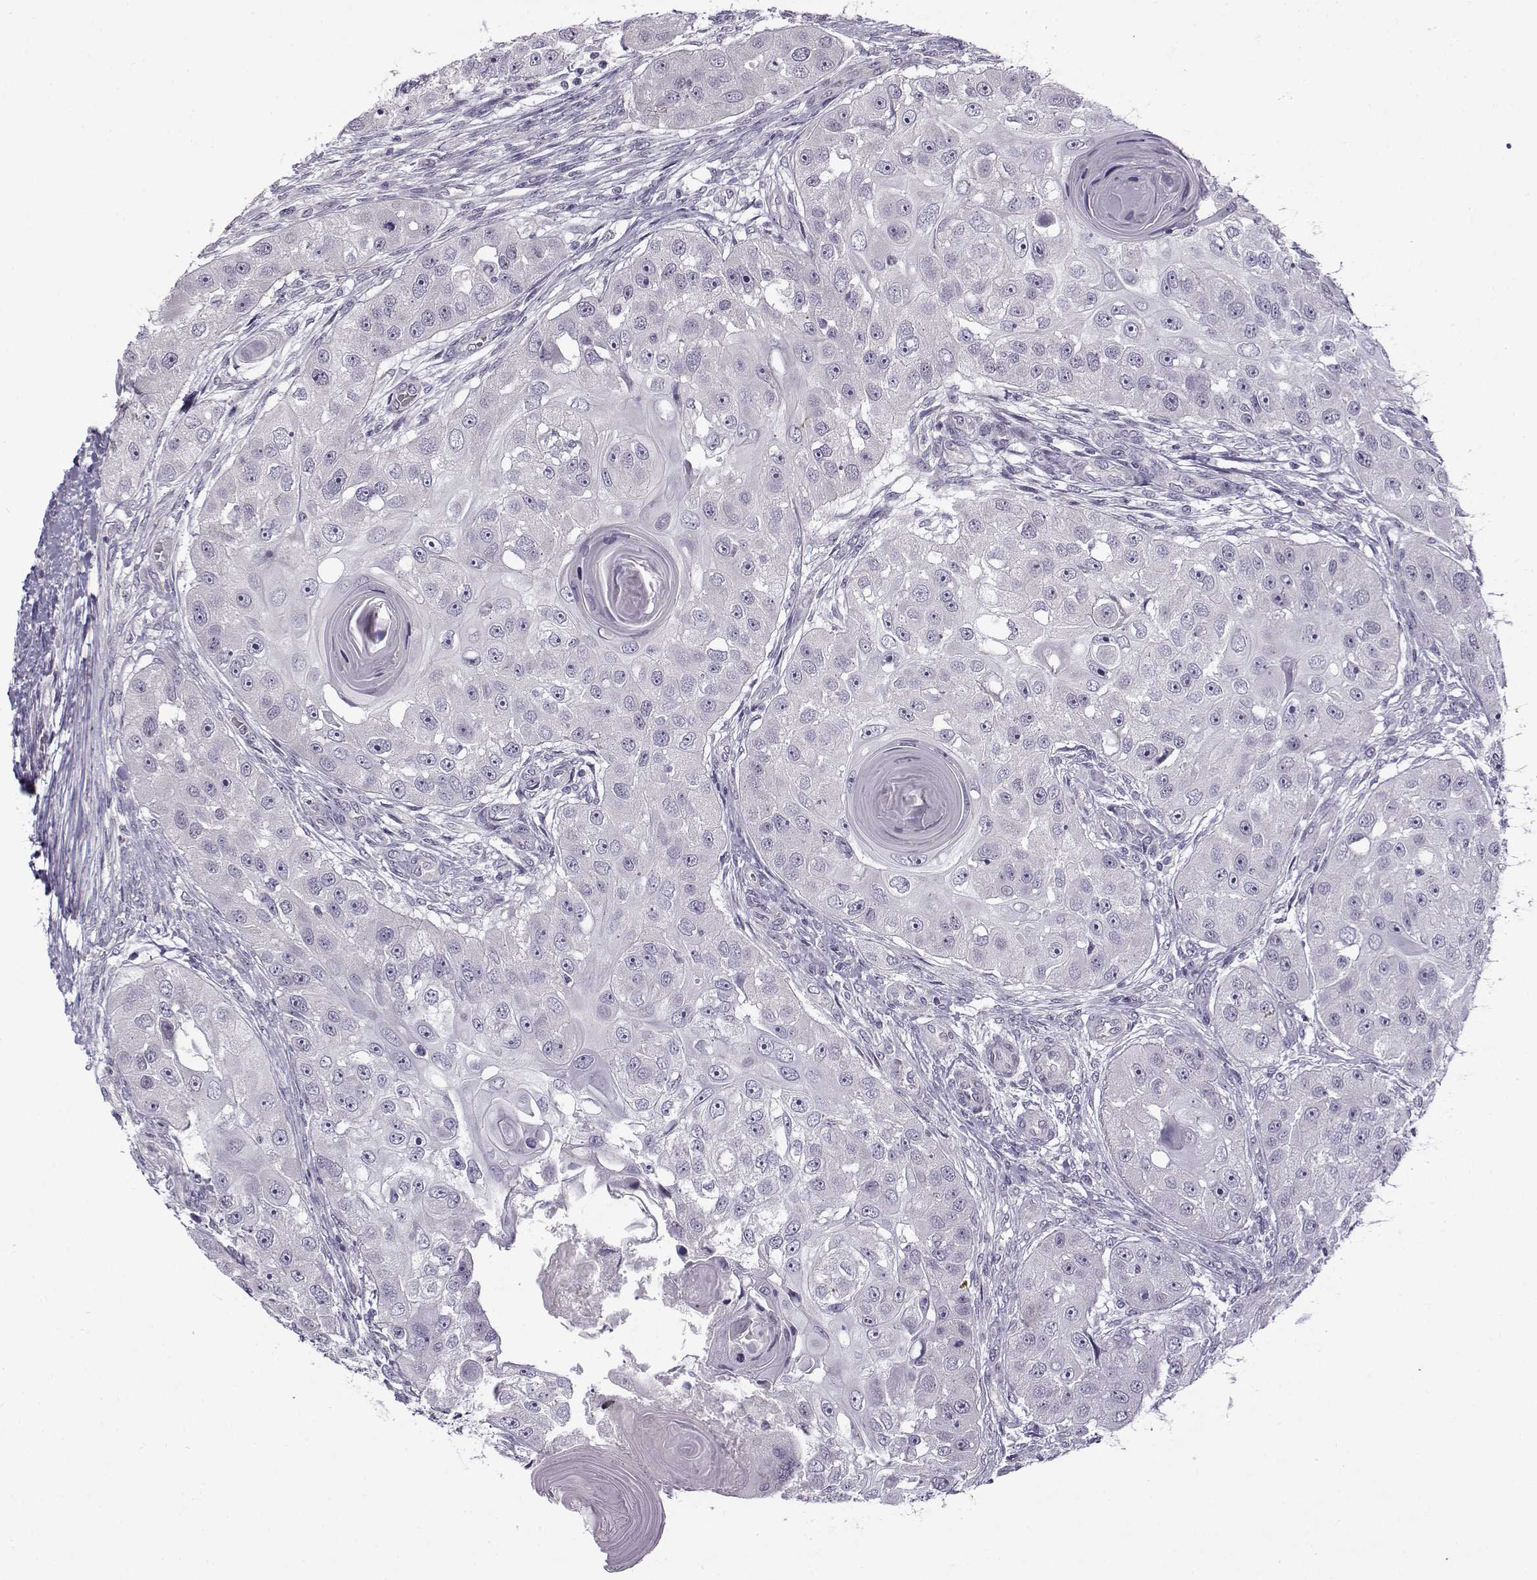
{"staining": {"intensity": "negative", "quantity": "none", "location": "none"}, "tissue": "head and neck cancer", "cell_type": "Tumor cells", "image_type": "cancer", "snomed": [{"axis": "morphology", "description": "Squamous cell carcinoma, NOS"}, {"axis": "topography", "description": "Head-Neck"}], "caption": "Histopathology image shows no significant protein expression in tumor cells of head and neck cancer.", "gene": "TEX55", "patient": {"sex": "male", "age": 51}}